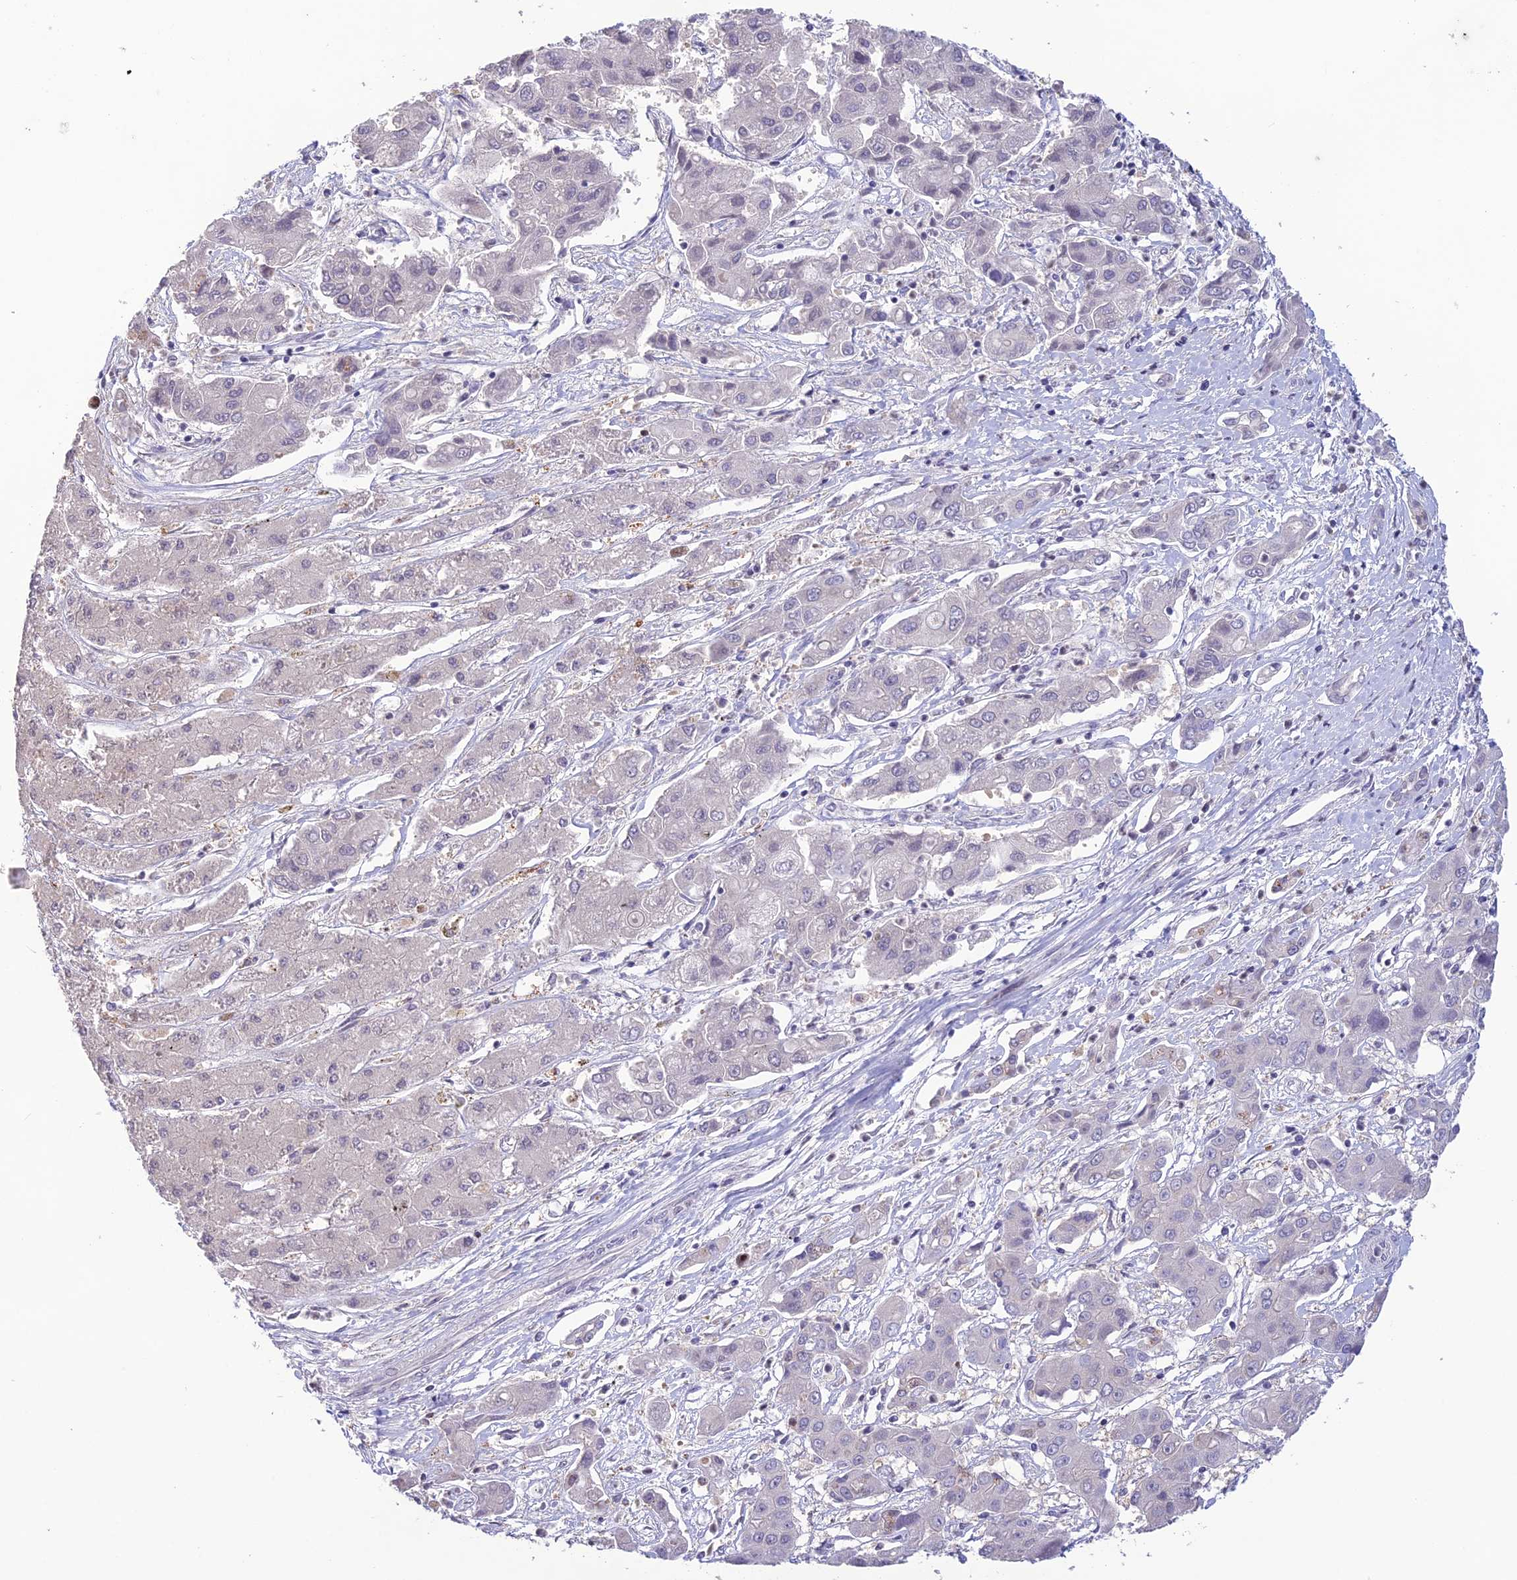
{"staining": {"intensity": "negative", "quantity": "none", "location": "none"}, "tissue": "liver cancer", "cell_type": "Tumor cells", "image_type": "cancer", "snomed": [{"axis": "morphology", "description": "Cholangiocarcinoma"}, {"axis": "topography", "description": "Liver"}], "caption": "The histopathology image reveals no staining of tumor cells in liver cancer (cholangiocarcinoma).", "gene": "TMEM134", "patient": {"sex": "male", "age": 67}}